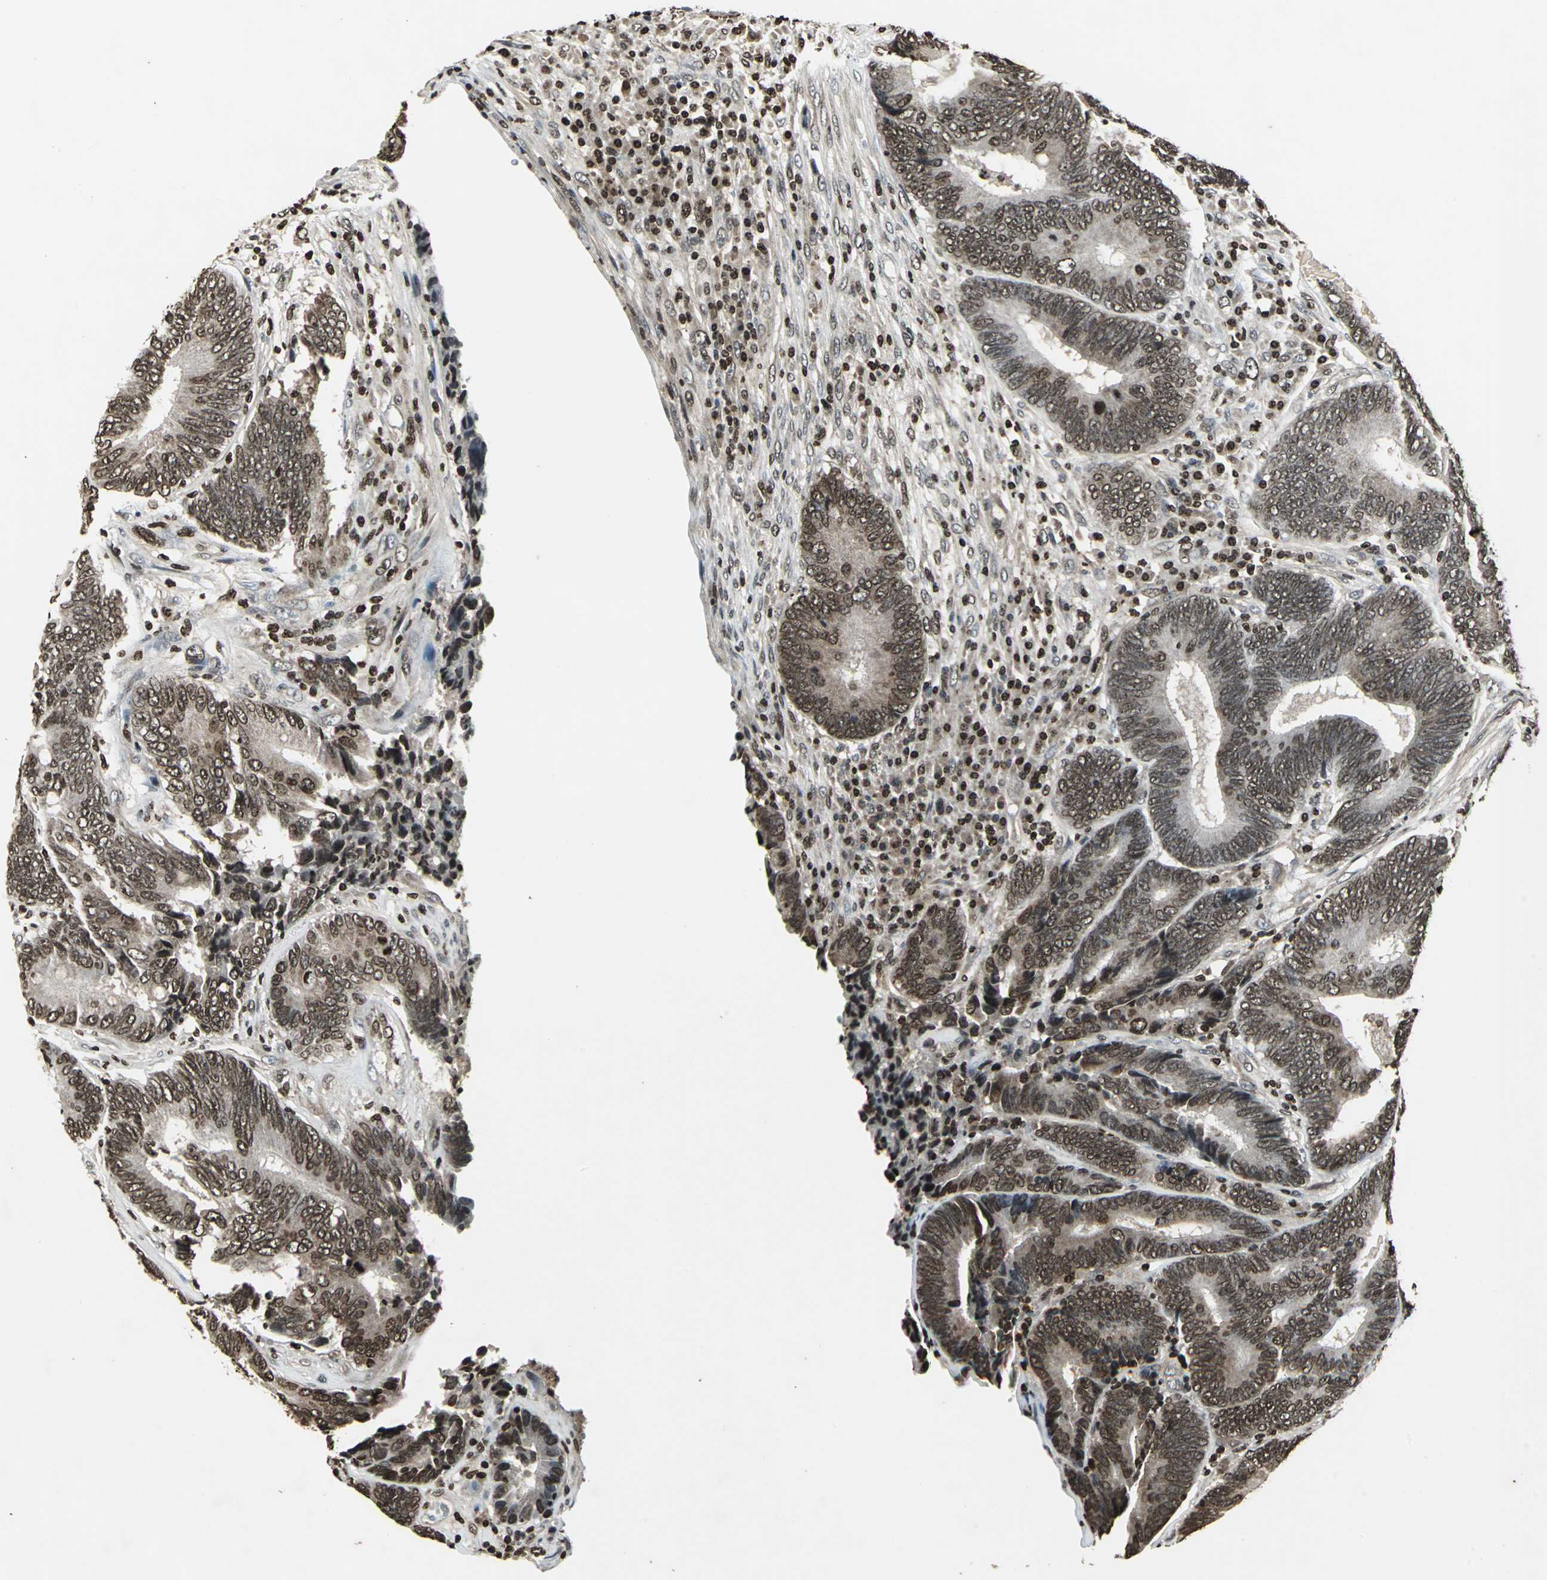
{"staining": {"intensity": "strong", "quantity": ">75%", "location": "cytoplasmic/membranous,nuclear"}, "tissue": "colorectal cancer", "cell_type": "Tumor cells", "image_type": "cancer", "snomed": [{"axis": "morphology", "description": "Adenocarcinoma, NOS"}, {"axis": "topography", "description": "Colon"}], "caption": "Immunohistochemical staining of colorectal cancer (adenocarcinoma) shows strong cytoplasmic/membranous and nuclear protein positivity in about >75% of tumor cells.", "gene": "AHR", "patient": {"sex": "female", "age": 78}}